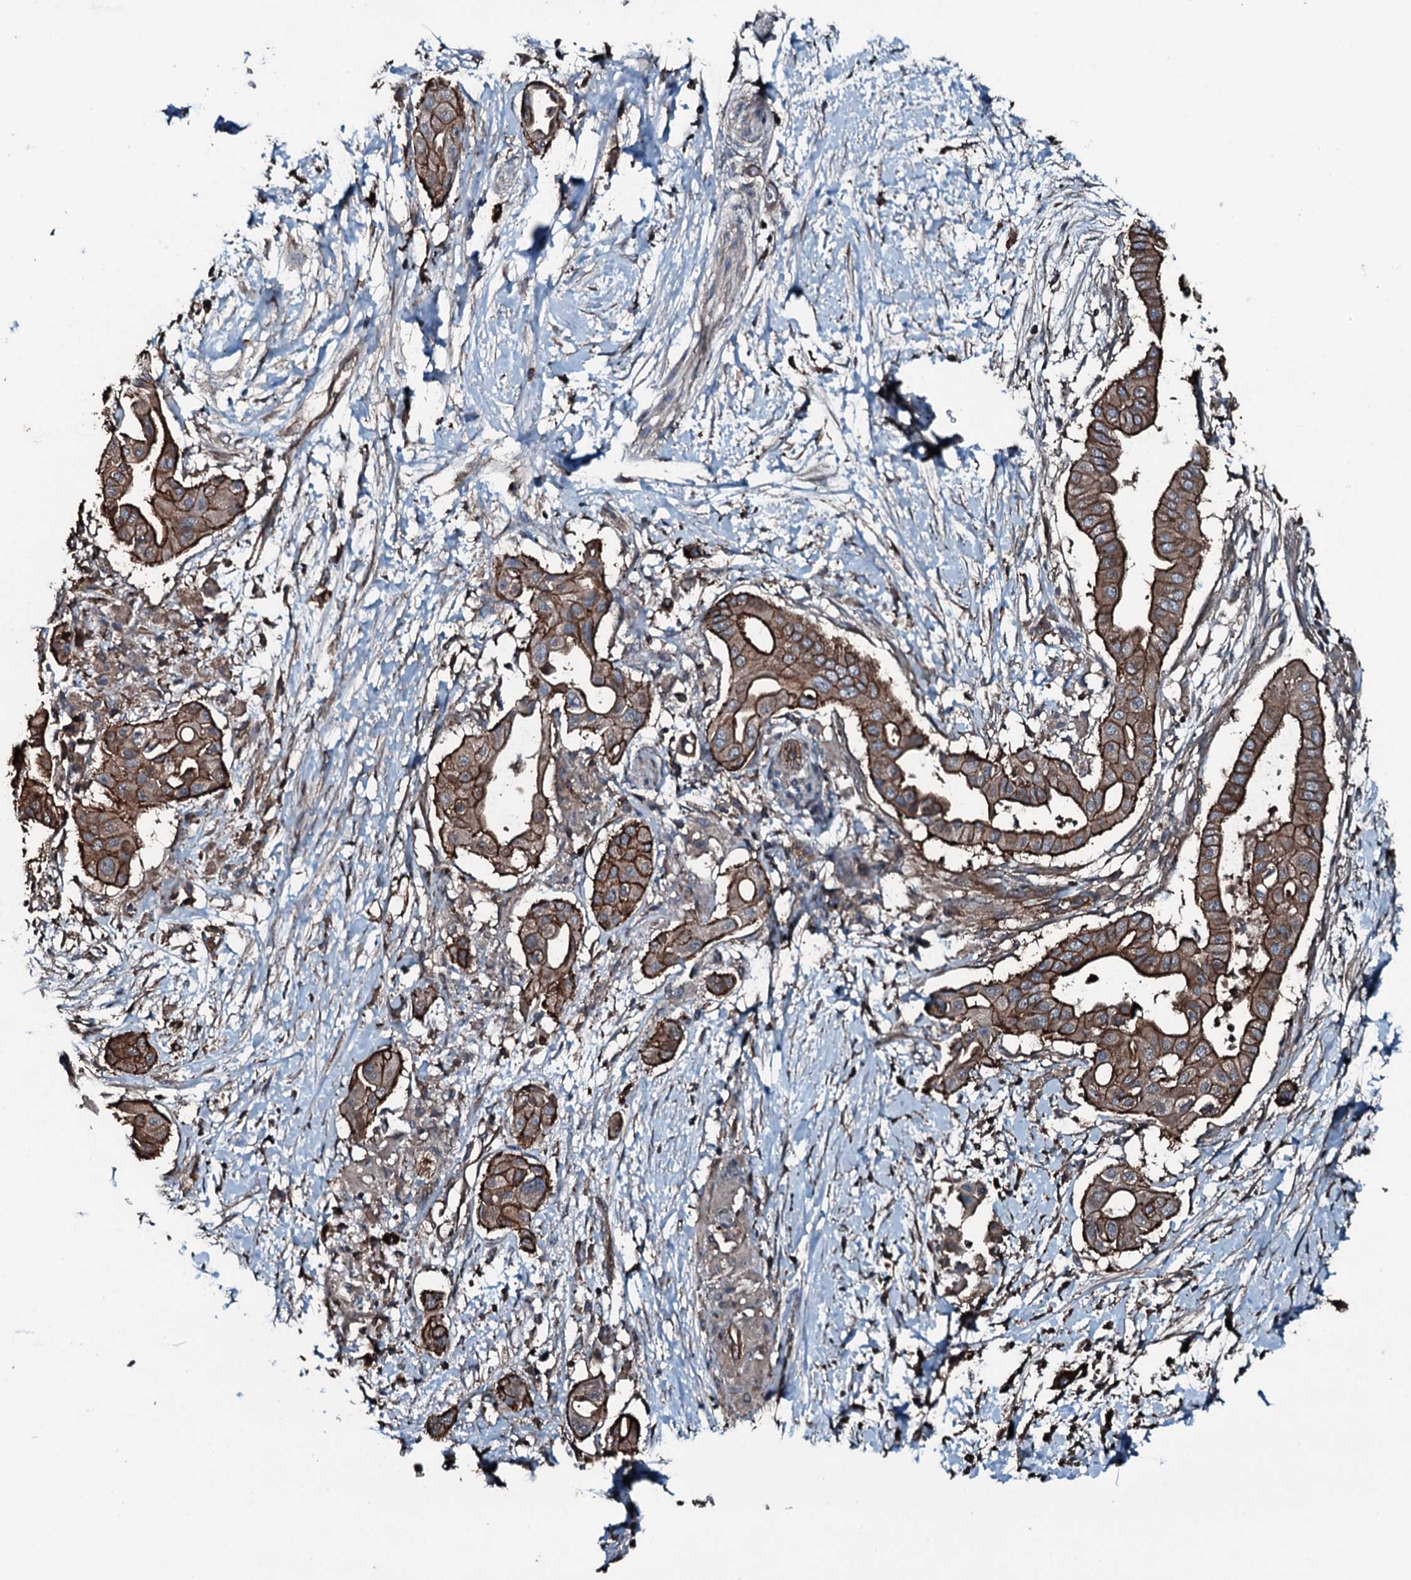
{"staining": {"intensity": "strong", "quantity": ">75%", "location": "cytoplasmic/membranous"}, "tissue": "pancreatic cancer", "cell_type": "Tumor cells", "image_type": "cancer", "snomed": [{"axis": "morphology", "description": "Adenocarcinoma, NOS"}, {"axis": "topography", "description": "Pancreas"}], "caption": "Human pancreatic cancer (adenocarcinoma) stained with a brown dye displays strong cytoplasmic/membranous positive positivity in approximately >75% of tumor cells.", "gene": "SLC25A38", "patient": {"sex": "male", "age": 68}}